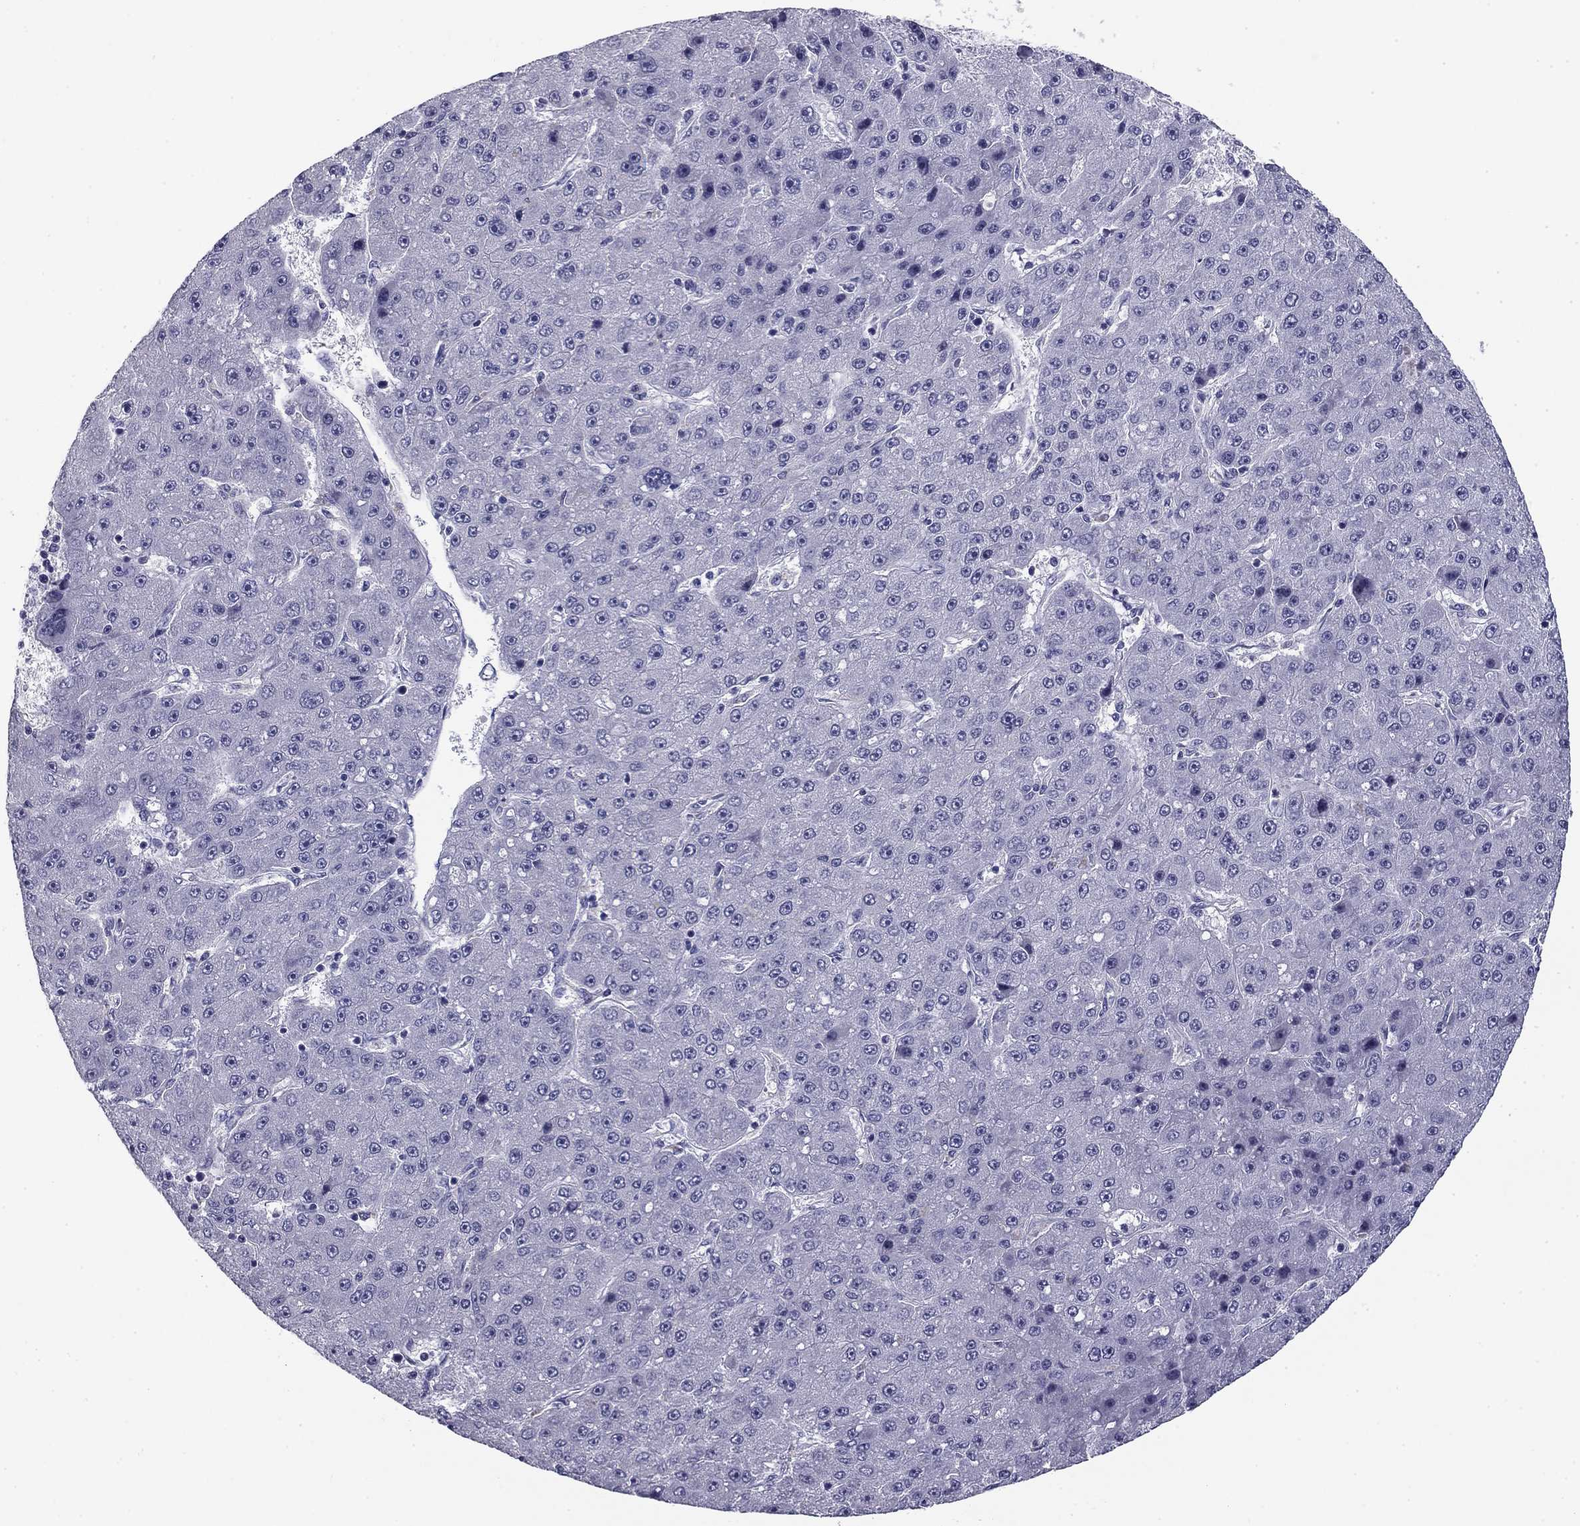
{"staining": {"intensity": "negative", "quantity": "none", "location": "none"}, "tissue": "liver cancer", "cell_type": "Tumor cells", "image_type": "cancer", "snomed": [{"axis": "morphology", "description": "Carcinoma, Hepatocellular, NOS"}, {"axis": "topography", "description": "Liver"}], "caption": "IHC micrograph of neoplastic tissue: liver cancer stained with DAB (3,3'-diaminobenzidine) shows no significant protein staining in tumor cells.", "gene": "FLNC", "patient": {"sex": "male", "age": 67}}